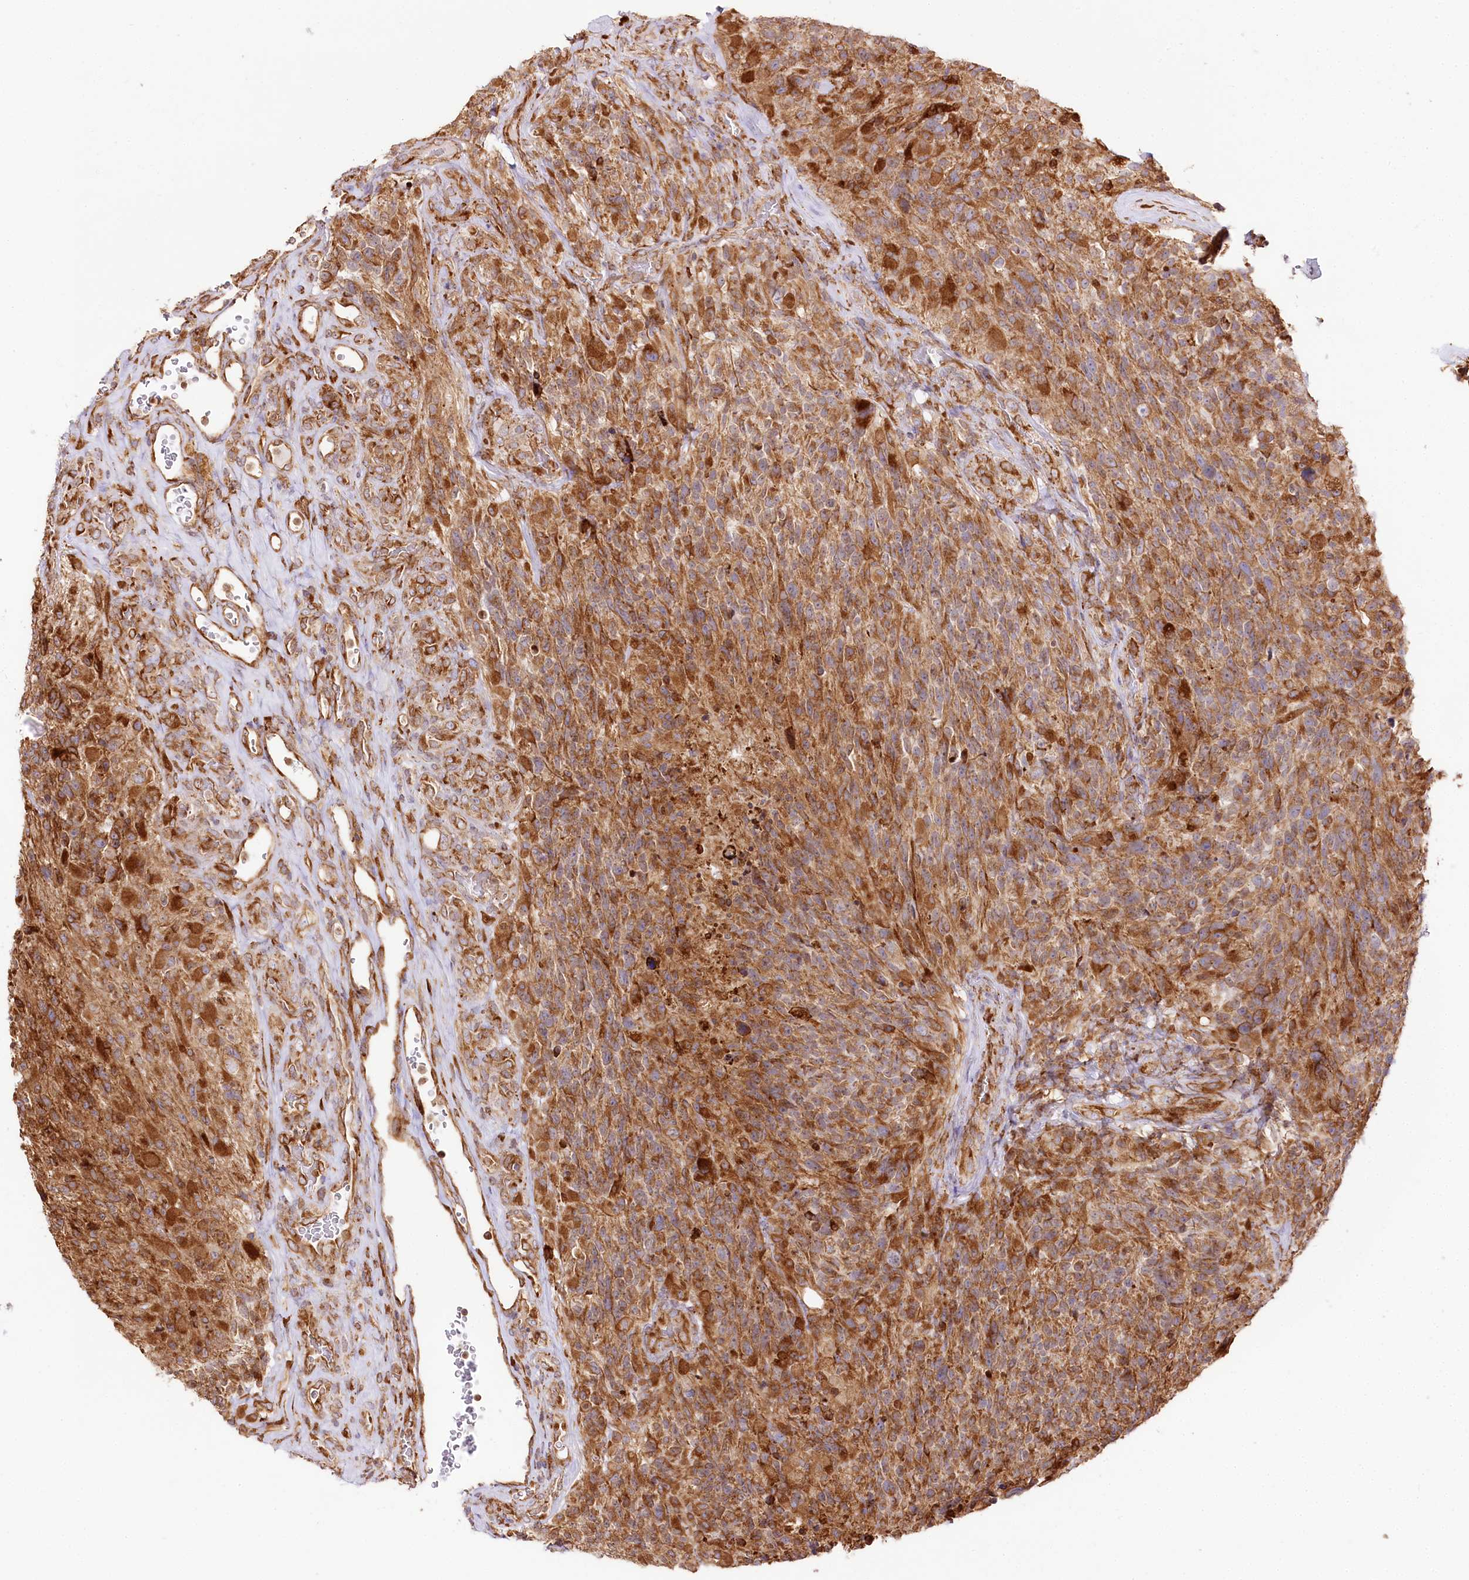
{"staining": {"intensity": "moderate", "quantity": ">75%", "location": "cytoplasmic/membranous"}, "tissue": "glioma", "cell_type": "Tumor cells", "image_type": "cancer", "snomed": [{"axis": "morphology", "description": "Glioma, malignant, High grade"}, {"axis": "topography", "description": "Brain"}], "caption": "Tumor cells demonstrate moderate cytoplasmic/membranous staining in about >75% of cells in glioma.", "gene": "CNPY2", "patient": {"sex": "male", "age": 76}}